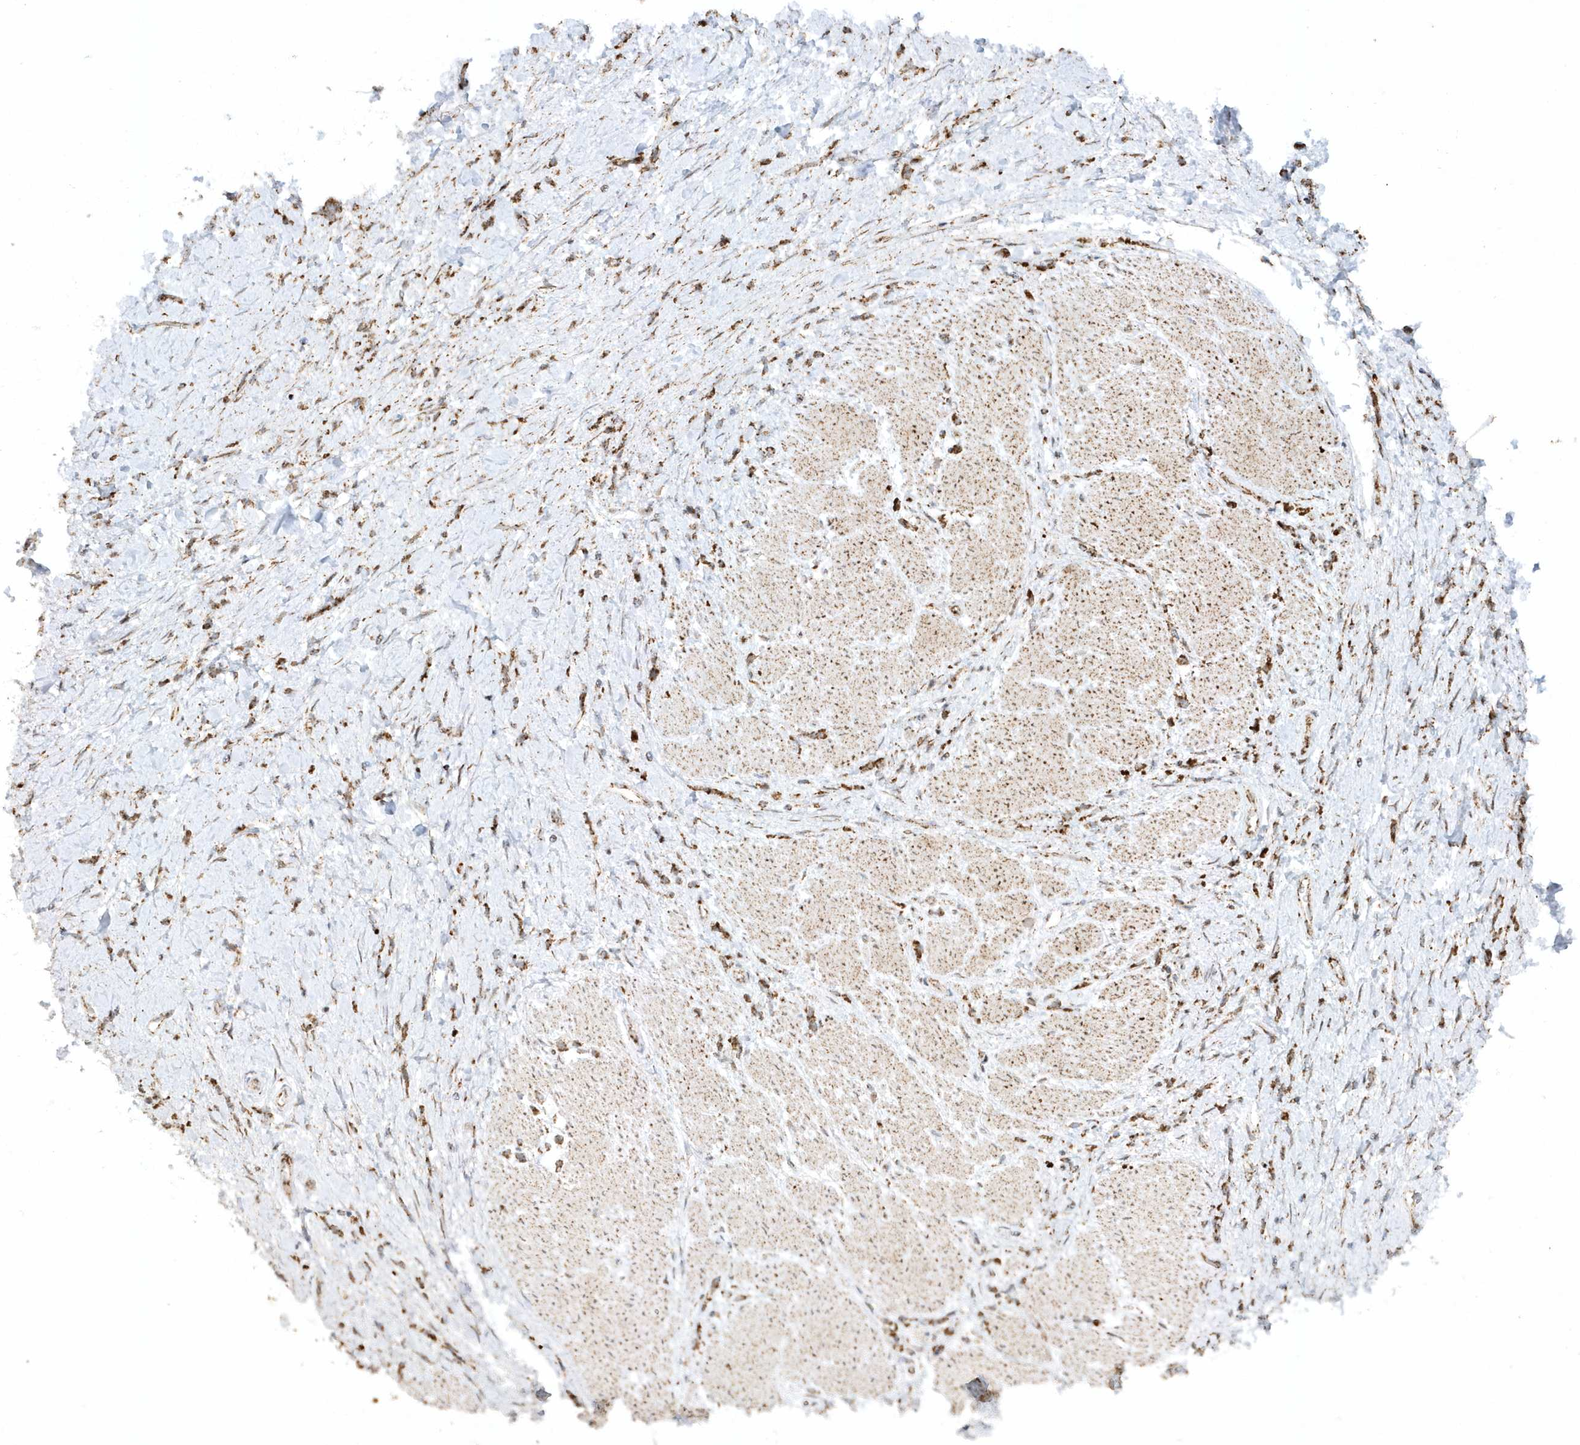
{"staining": {"intensity": "strong", "quantity": ">75%", "location": "cytoplasmic/membranous"}, "tissue": "stomach cancer", "cell_type": "Tumor cells", "image_type": "cancer", "snomed": [{"axis": "morphology", "description": "Adenocarcinoma, NOS"}, {"axis": "topography", "description": "Stomach"}], "caption": "The immunohistochemical stain shows strong cytoplasmic/membranous expression in tumor cells of adenocarcinoma (stomach) tissue. (DAB IHC with brightfield microscopy, high magnification).", "gene": "CRY2", "patient": {"sex": "female", "age": 60}}